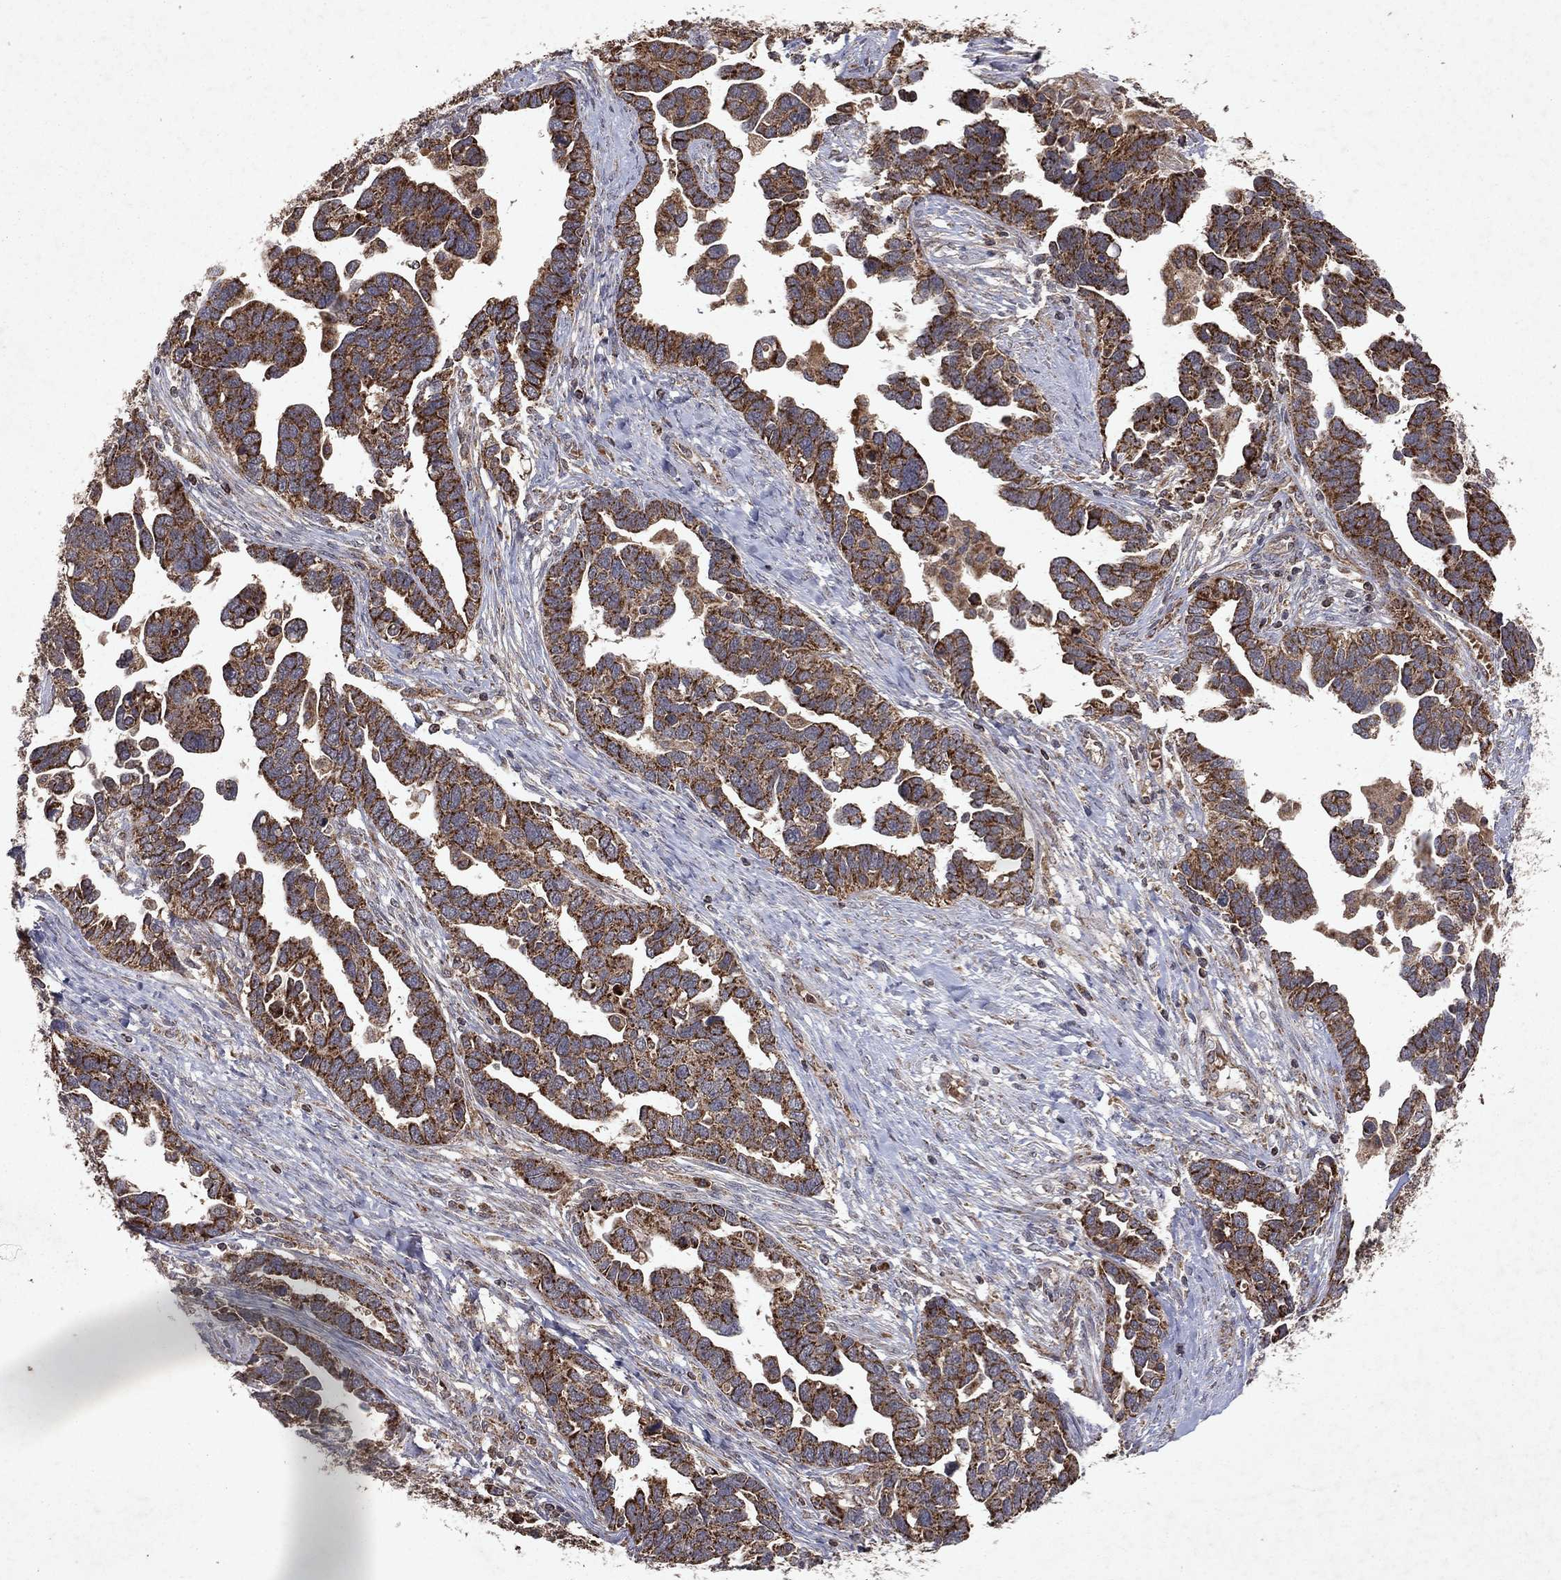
{"staining": {"intensity": "strong", "quantity": ">75%", "location": "cytoplasmic/membranous"}, "tissue": "ovarian cancer", "cell_type": "Tumor cells", "image_type": "cancer", "snomed": [{"axis": "morphology", "description": "Cystadenocarcinoma, serous, NOS"}, {"axis": "topography", "description": "Ovary"}], "caption": "Brown immunohistochemical staining in human ovarian serous cystadenocarcinoma reveals strong cytoplasmic/membranous expression in about >75% of tumor cells. (Brightfield microscopy of DAB IHC at high magnification).", "gene": "PYROXD2", "patient": {"sex": "female", "age": 54}}